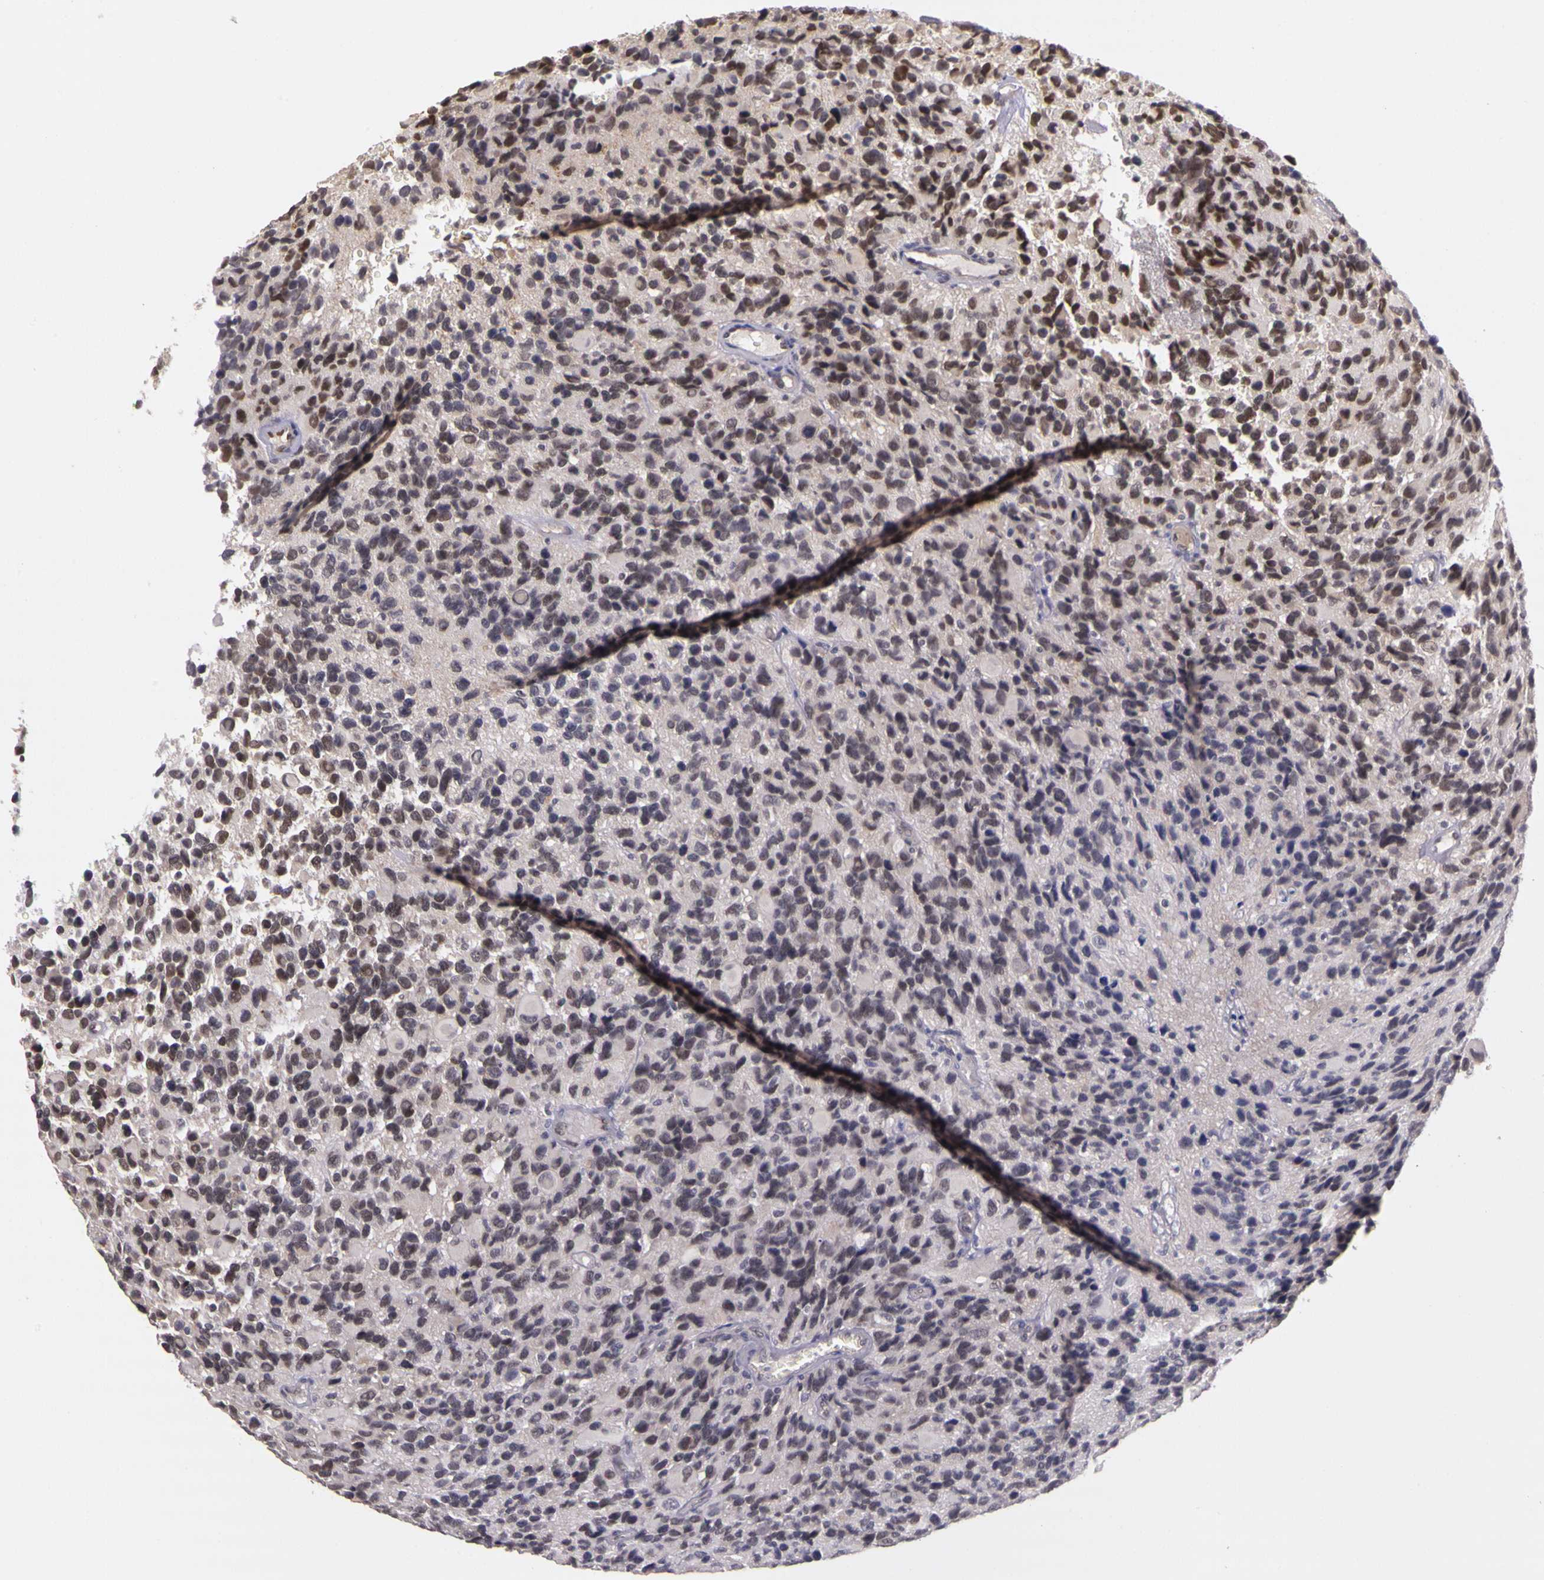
{"staining": {"intensity": "weak", "quantity": "25%-75%", "location": "nuclear"}, "tissue": "glioma", "cell_type": "Tumor cells", "image_type": "cancer", "snomed": [{"axis": "morphology", "description": "Glioma, malignant, High grade"}, {"axis": "topography", "description": "Brain"}], "caption": "Weak nuclear staining is present in about 25%-75% of tumor cells in glioma.", "gene": "WDR13", "patient": {"sex": "male", "age": 77}}